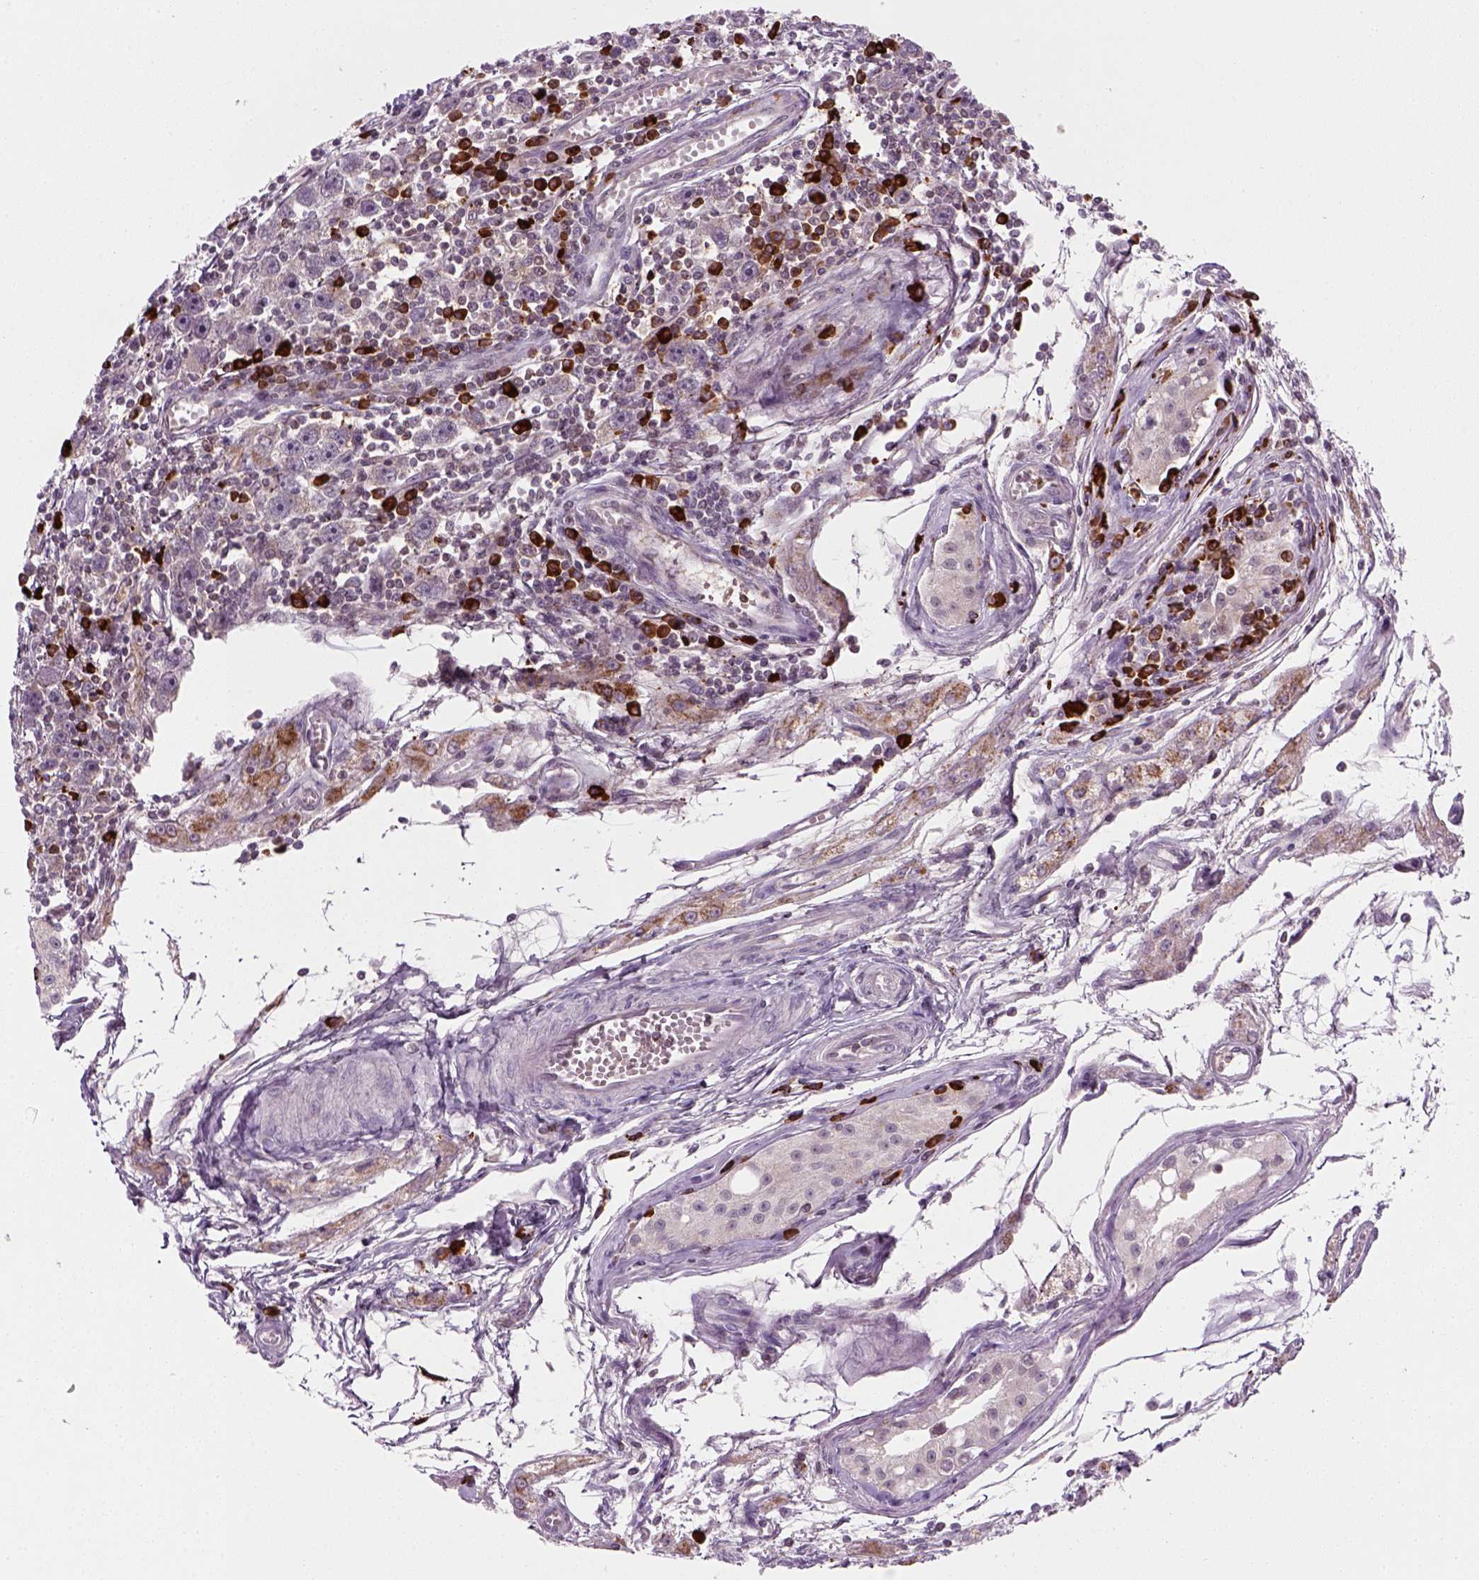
{"staining": {"intensity": "negative", "quantity": "none", "location": "none"}, "tissue": "testis cancer", "cell_type": "Tumor cells", "image_type": "cancer", "snomed": [{"axis": "morphology", "description": "Seminoma, NOS"}, {"axis": "topography", "description": "Testis"}], "caption": "There is no significant positivity in tumor cells of testis cancer (seminoma).", "gene": "NUDT16L1", "patient": {"sex": "male", "age": 30}}